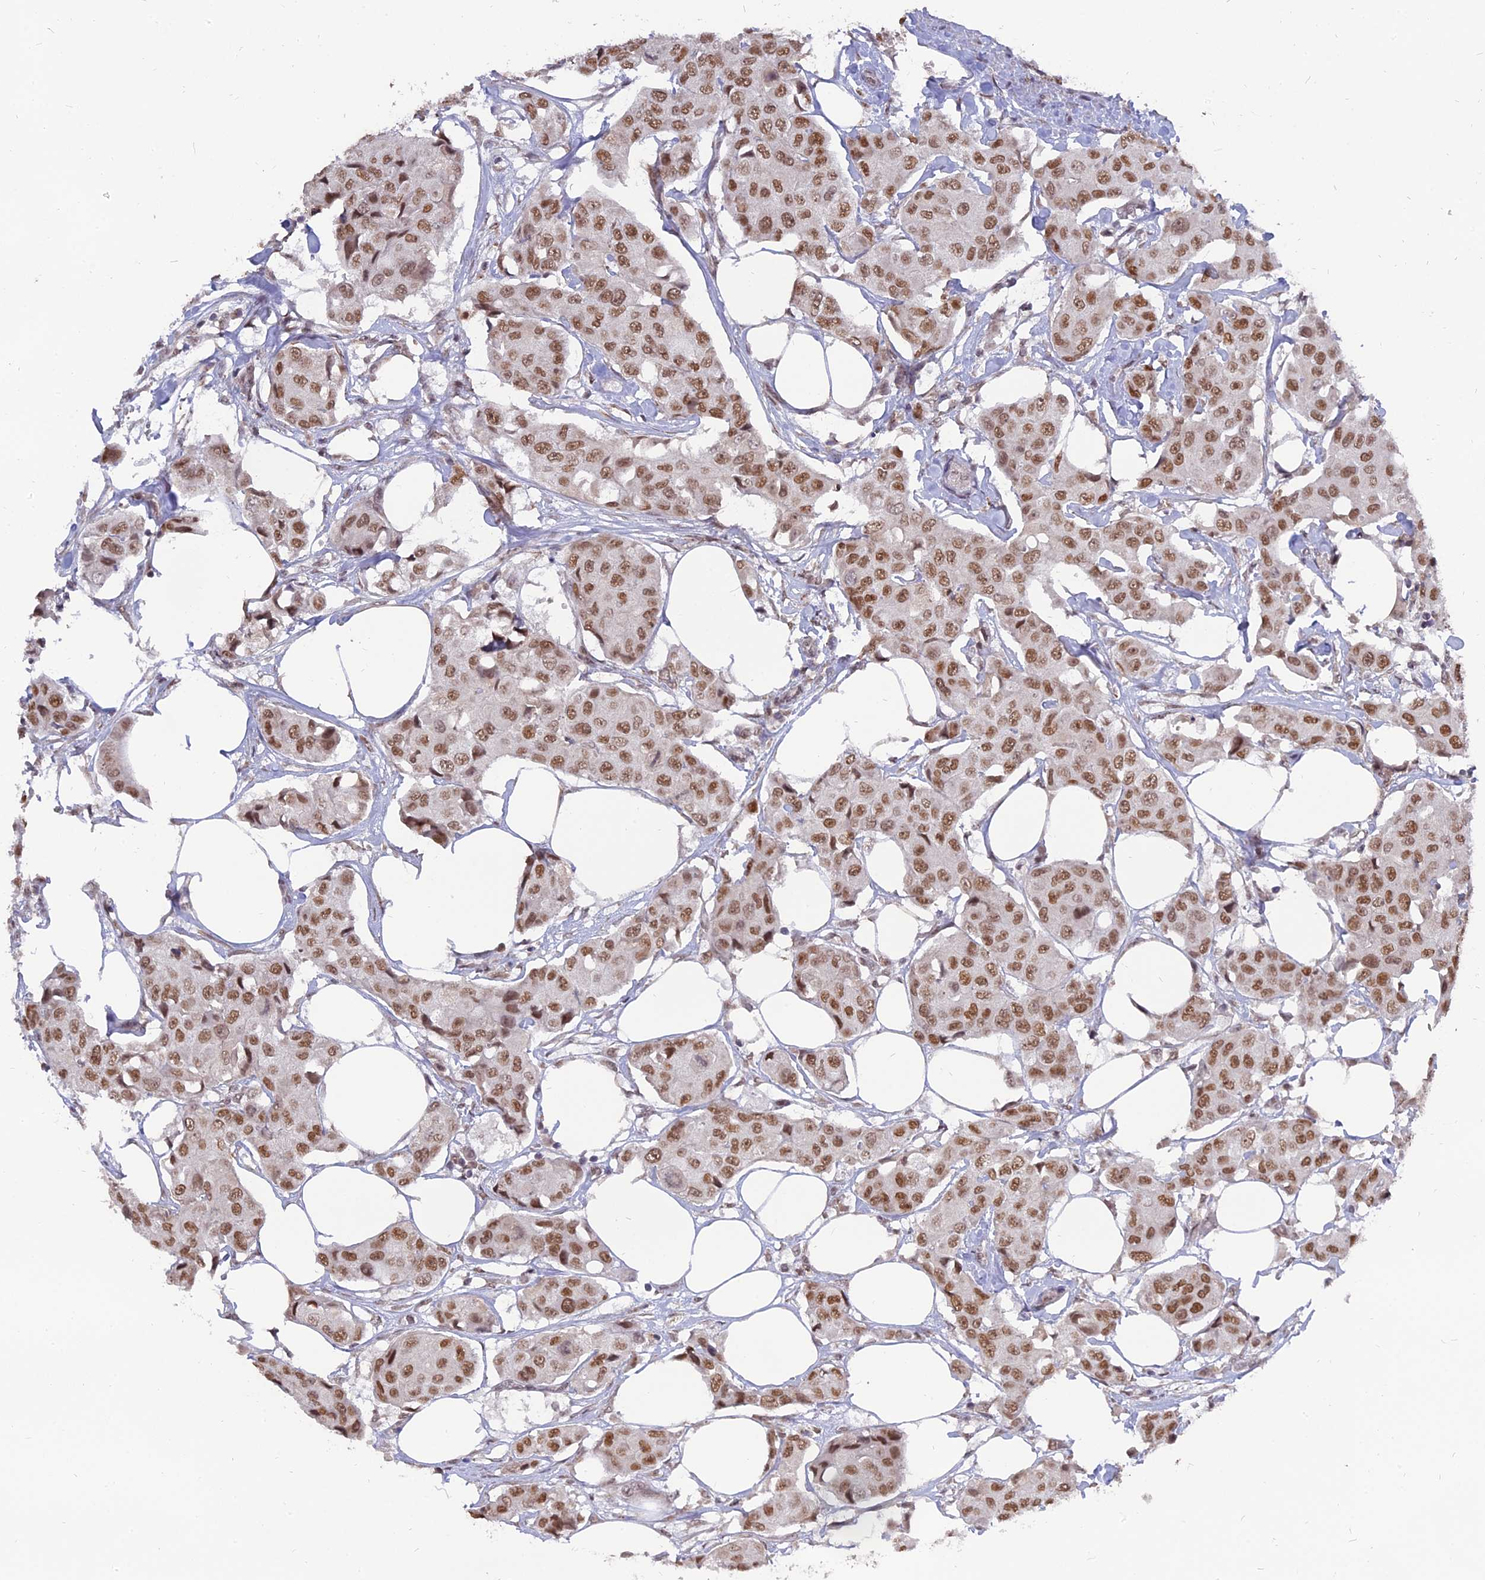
{"staining": {"intensity": "moderate", "quantity": ">75%", "location": "nuclear"}, "tissue": "breast cancer", "cell_type": "Tumor cells", "image_type": "cancer", "snomed": [{"axis": "morphology", "description": "Duct carcinoma"}, {"axis": "topography", "description": "Breast"}], "caption": "Breast invasive ductal carcinoma stained with a brown dye displays moderate nuclear positive expression in approximately >75% of tumor cells.", "gene": "NR1H3", "patient": {"sex": "female", "age": 80}}